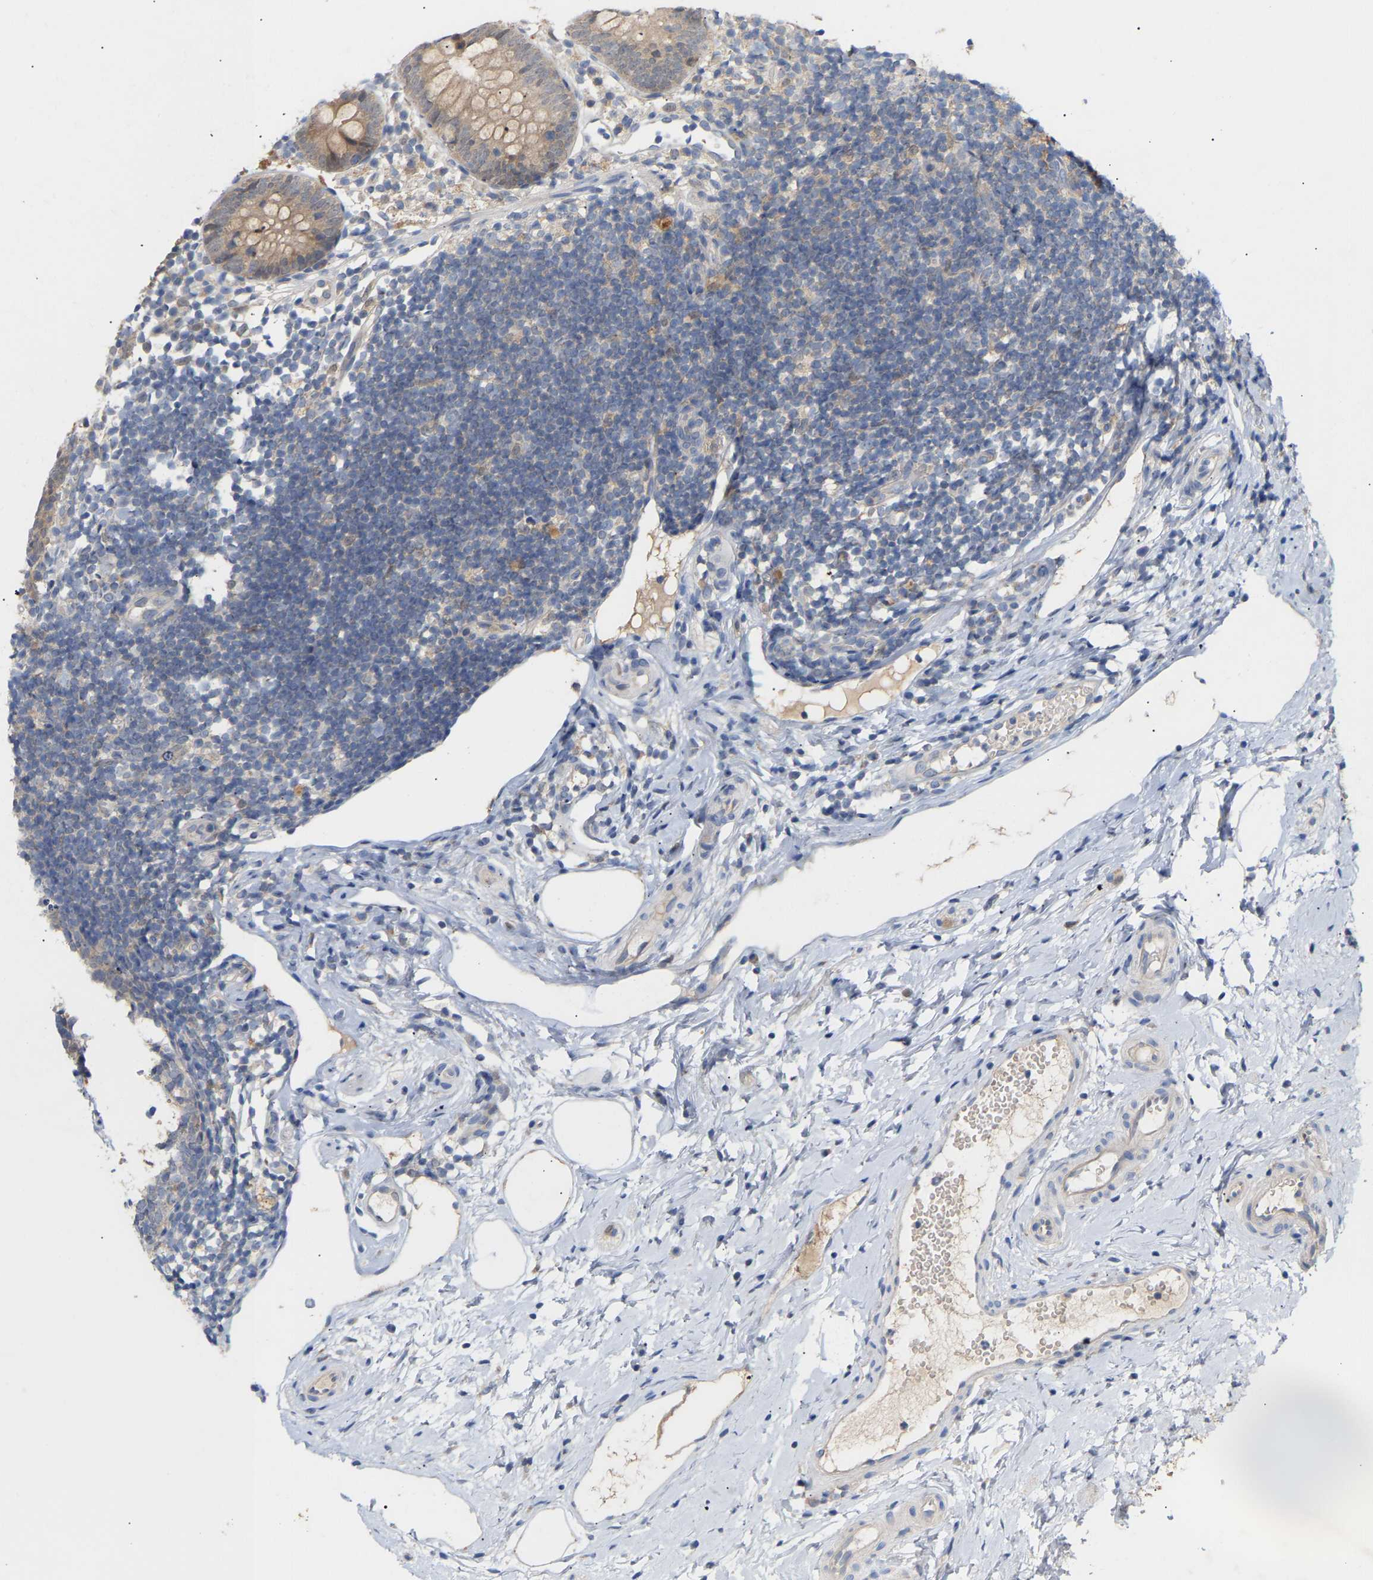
{"staining": {"intensity": "moderate", "quantity": ">75%", "location": "cytoplasmic/membranous,nuclear"}, "tissue": "appendix", "cell_type": "Glandular cells", "image_type": "normal", "snomed": [{"axis": "morphology", "description": "Normal tissue, NOS"}, {"axis": "topography", "description": "Appendix"}], "caption": "Immunohistochemical staining of unremarkable appendix displays medium levels of moderate cytoplasmic/membranous,nuclear expression in about >75% of glandular cells. Using DAB (3,3'-diaminobenzidine) (brown) and hematoxylin (blue) stains, captured at high magnification using brightfield microscopy.", "gene": "TPMT", "patient": {"sex": "female", "age": 20}}